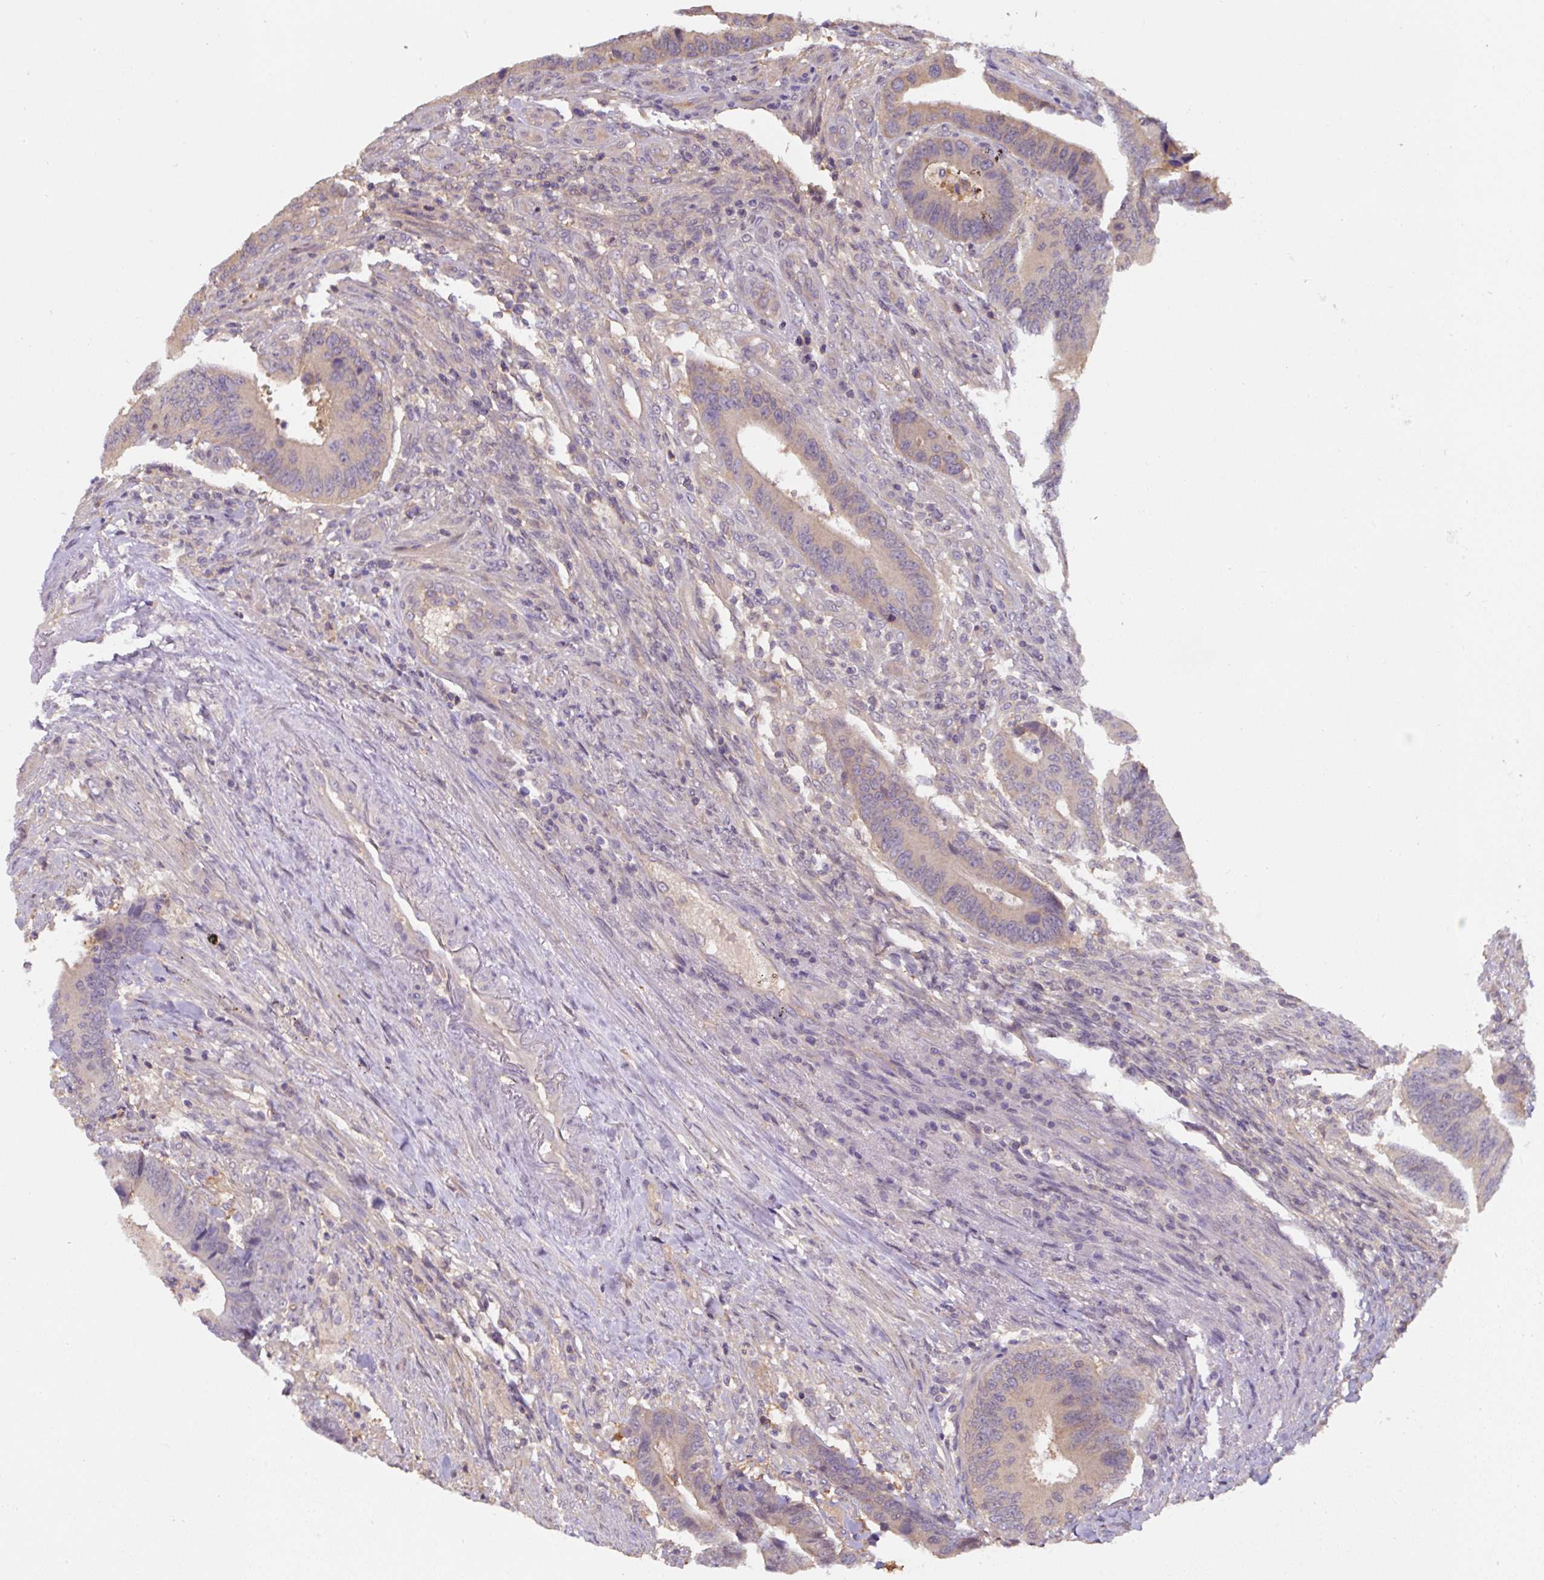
{"staining": {"intensity": "weak", "quantity": "25%-75%", "location": "cytoplasmic/membranous"}, "tissue": "colorectal cancer", "cell_type": "Tumor cells", "image_type": "cancer", "snomed": [{"axis": "morphology", "description": "Adenocarcinoma, NOS"}, {"axis": "topography", "description": "Colon"}], "caption": "Brown immunohistochemical staining in human colorectal cancer displays weak cytoplasmic/membranous positivity in about 25%-75% of tumor cells.", "gene": "ST13", "patient": {"sex": "male", "age": 87}}